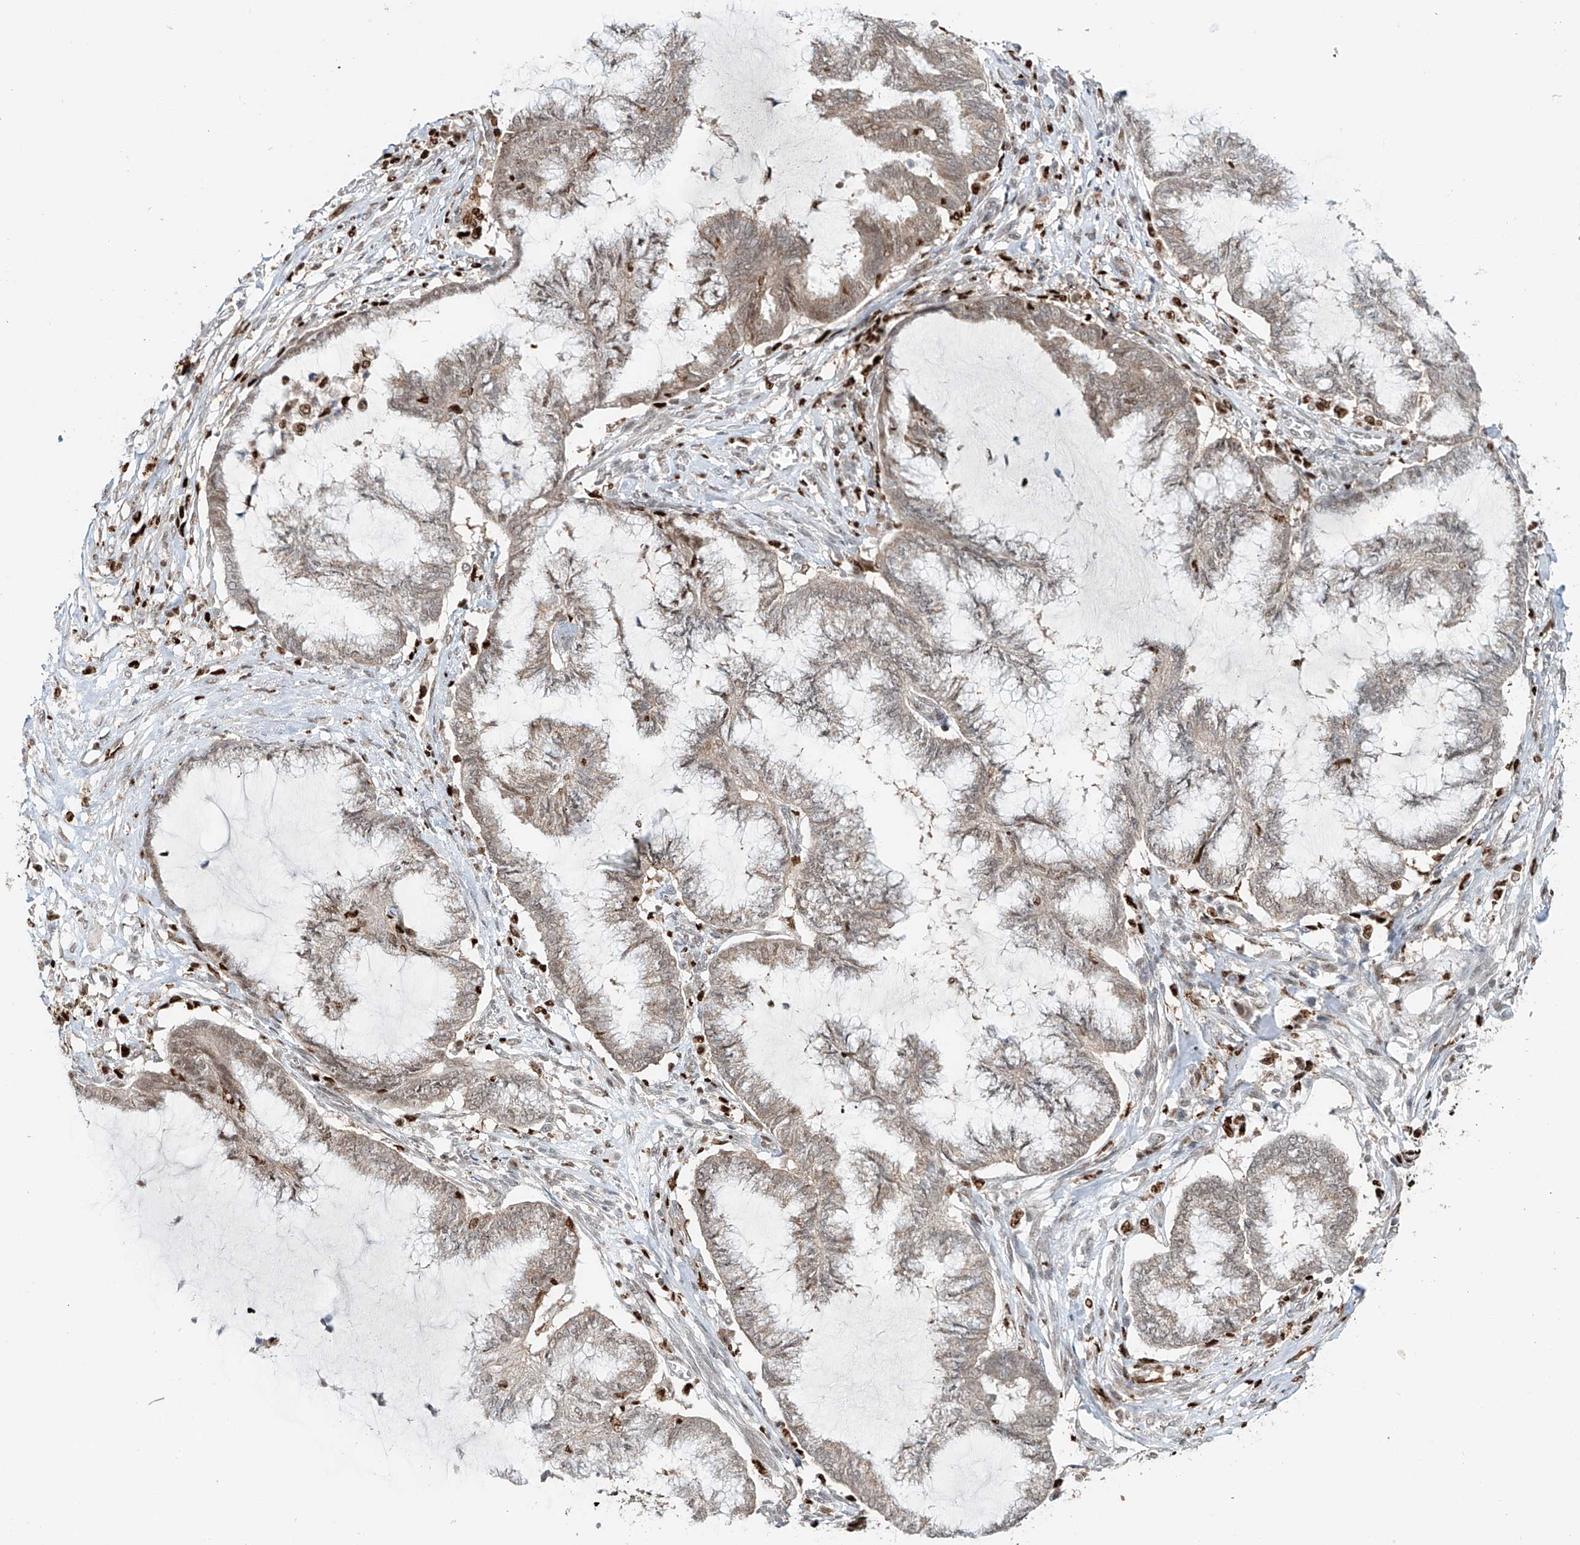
{"staining": {"intensity": "negative", "quantity": "none", "location": "none"}, "tissue": "endometrial cancer", "cell_type": "Tumor cells", "image_type": "cancer", "snomed": [{"axis": "morphology", "description": "Adenocarcinoma, NOS"}, {"axis": "topography", "description": "Endometrium"}], "caption": "A high-resolution image shows immunohistochemistry (IHC) staining of endometrial adenocarcinoma, which shows no significant staining in tumor cells.", "gene": "DZIP1L", "patient": {"sex": "female", "age": 86}}